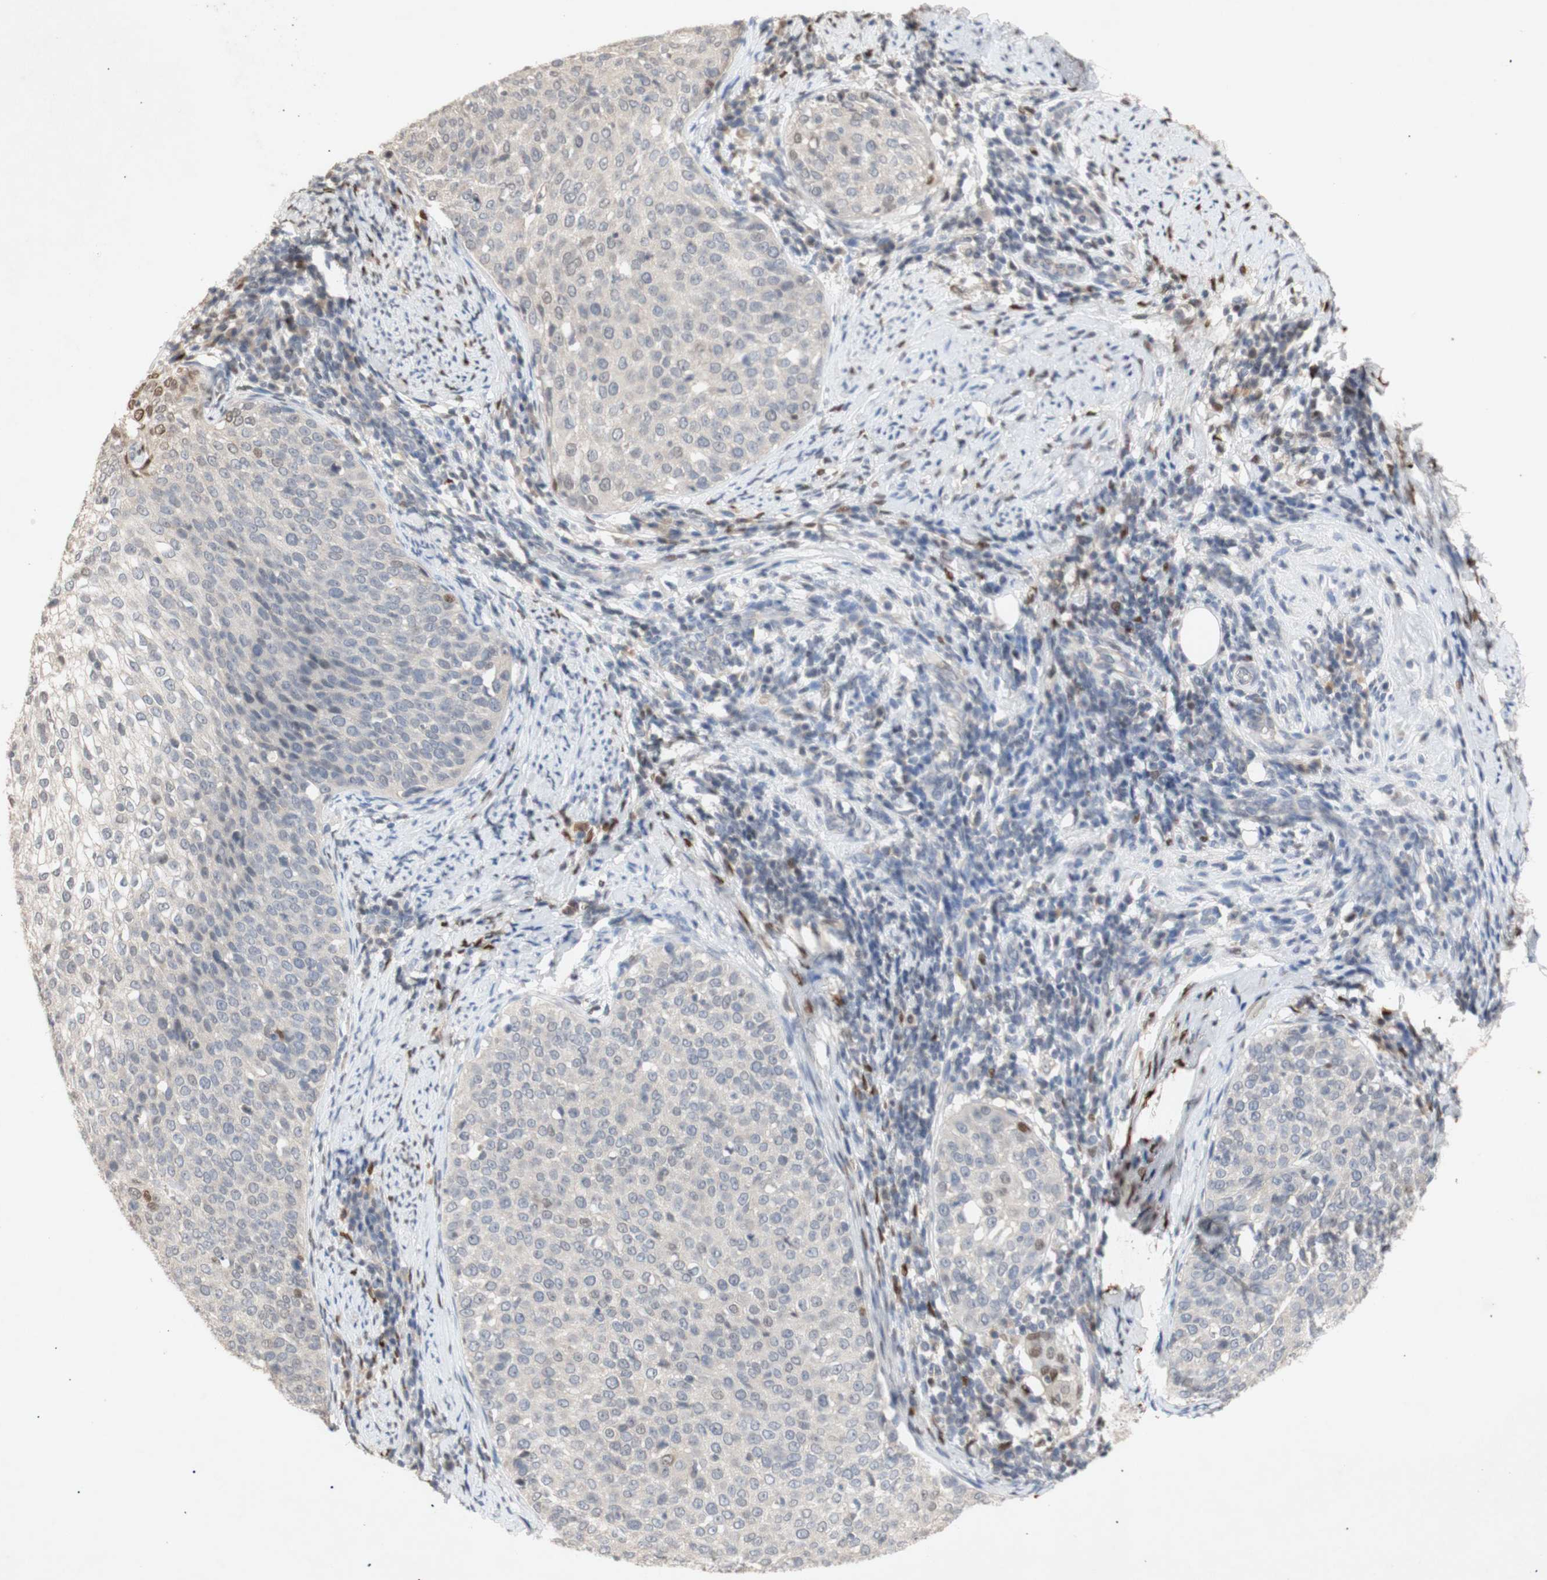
{"staining": {"intensity": "weak", "quantity": "25%-75%", "location": "cytoplasmic/membranous"}, "tissue": "cervical cancer", "cell_type": "Tumor cells", "image_type": "cancer", "snomed": [{"axis": "morphology", "description": "Squamous cell carcinoma, NOS"}, {"axis": "topography", "description": "Cervix"}], "caption": "An IHC photomicrograph of neoplastic tissue is shown. Protein staining in brown shows weak cytoplasmic/membranous positivity in cervical cancer (squamous cell carcinoma) within tumor cells.", "gene": "FOSB", "patient": {"sex": "female", "age": 51}}